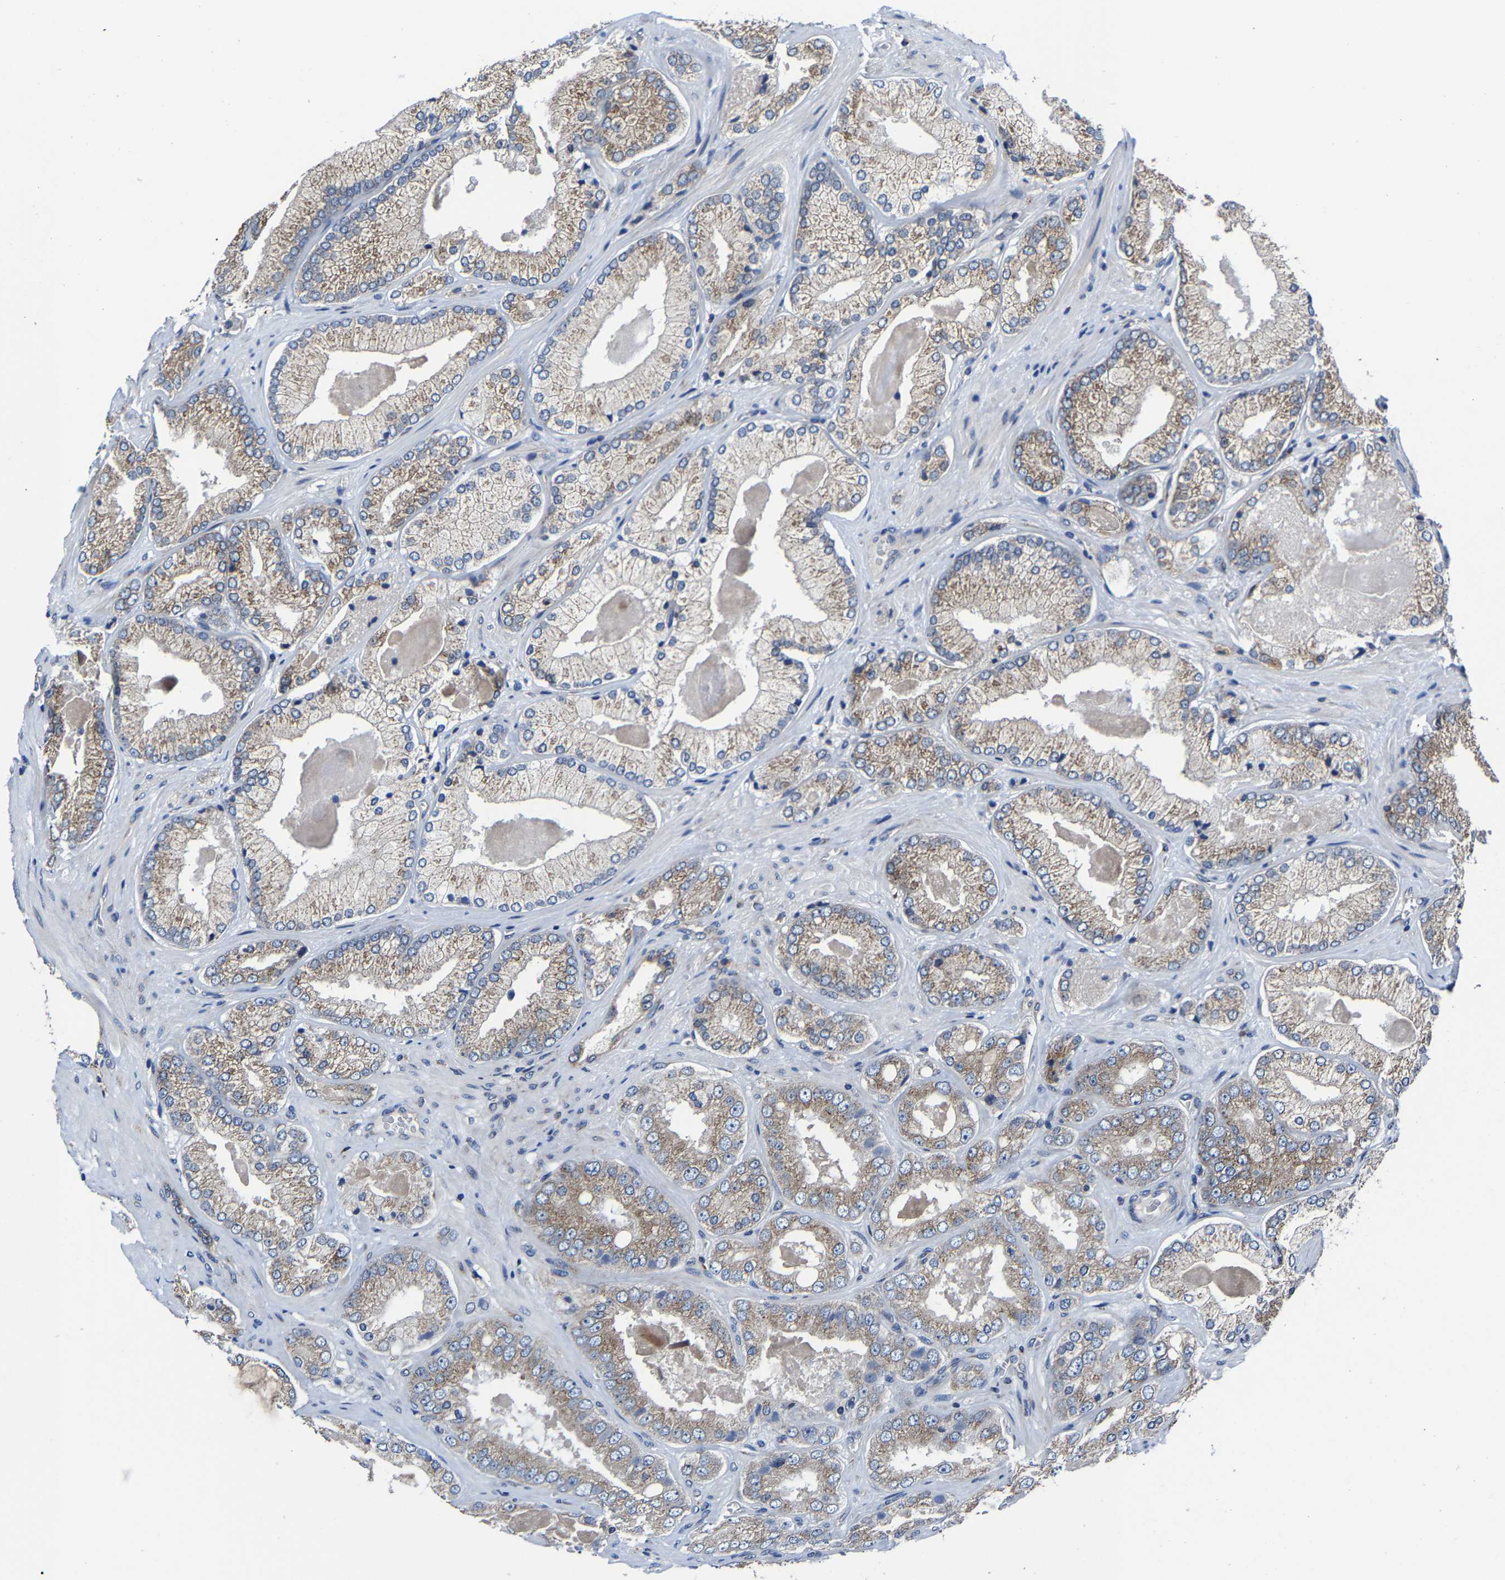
{"staining": {"intensity": "weak", "quantity": ">75%", "location": "cytoplasmic/membranous"}, "tissue": "prostate cancer", "cell_type": "Tumor cells", "image_type": "cancer", "snomed": [{"axis": "morphology", "description": "Adenocarcinoma, Low grade"}, {"axis": "topography", "description": "Prostate"}], "caption": "Tumor cells display weak cytoplasmic/membranous expression in about >75% of cells in prostate low-grade adenocarcinoma. Using DAB (3,3'-diaminobenzidine) (brown) and hematoxylin (blue) stains, captured at high magnification using brightfield microscopy.", "gene": "EBAG9", "patient": {"sex": "male", "age": 65}}